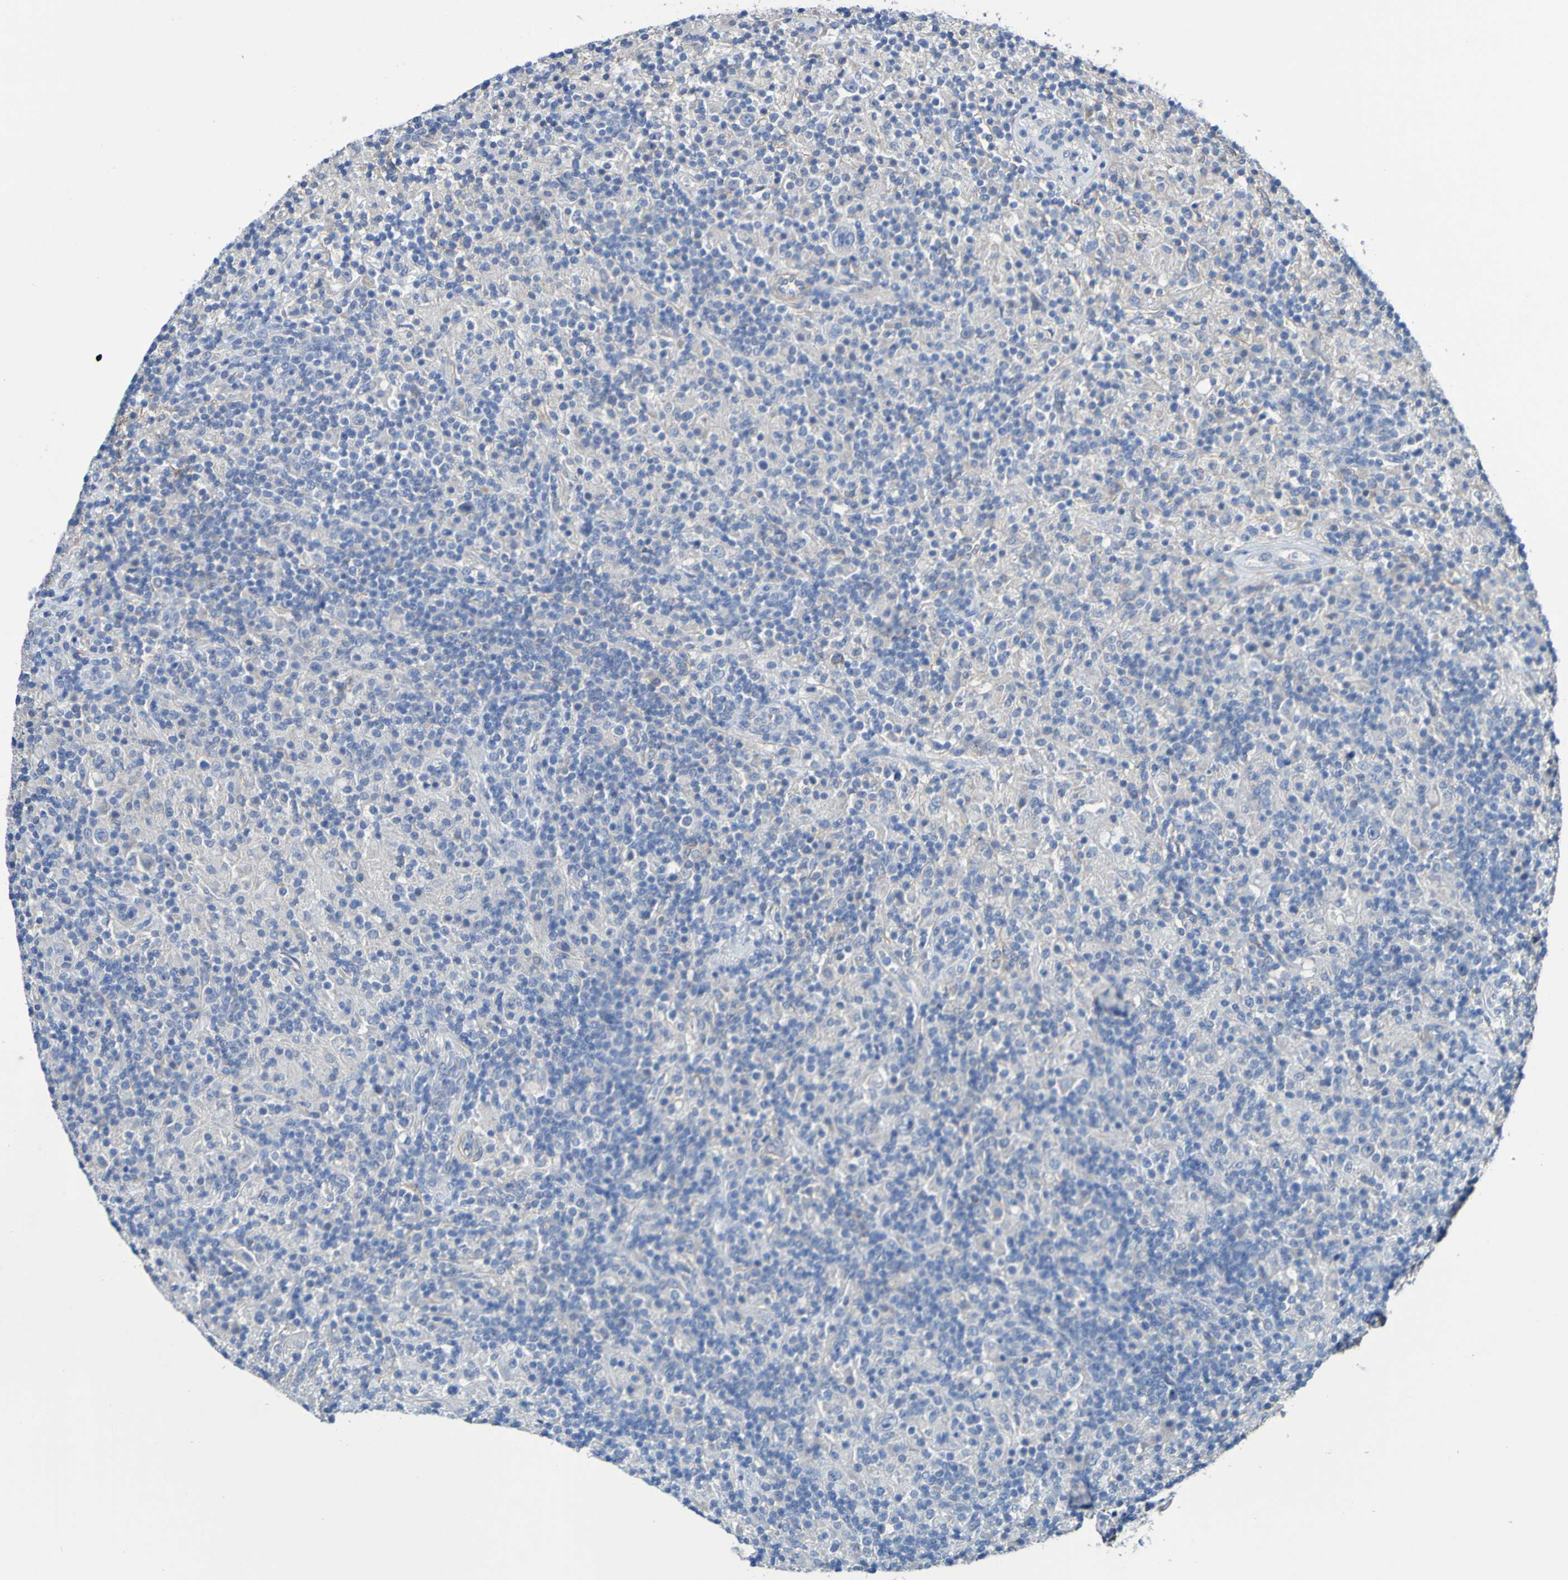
{"staining": {"intensity": "negative", "quantity": "none", "location": "none"}, "tissue": "lymphoma", "cell_type": "Tumor cells", "image_type": "cancer", "snomed": [{"axis": "morphology", "description": "Hodgkin's disease, NOS"}, {"axis": "topography", "description": "Lymph node"}], "caption": "The IHC photomicrograph has no significant expression in tumor cells of Hodgkin's disease tissue.", "gene": "SRPRB", "patient": {"sex": "male", "age": 70}}